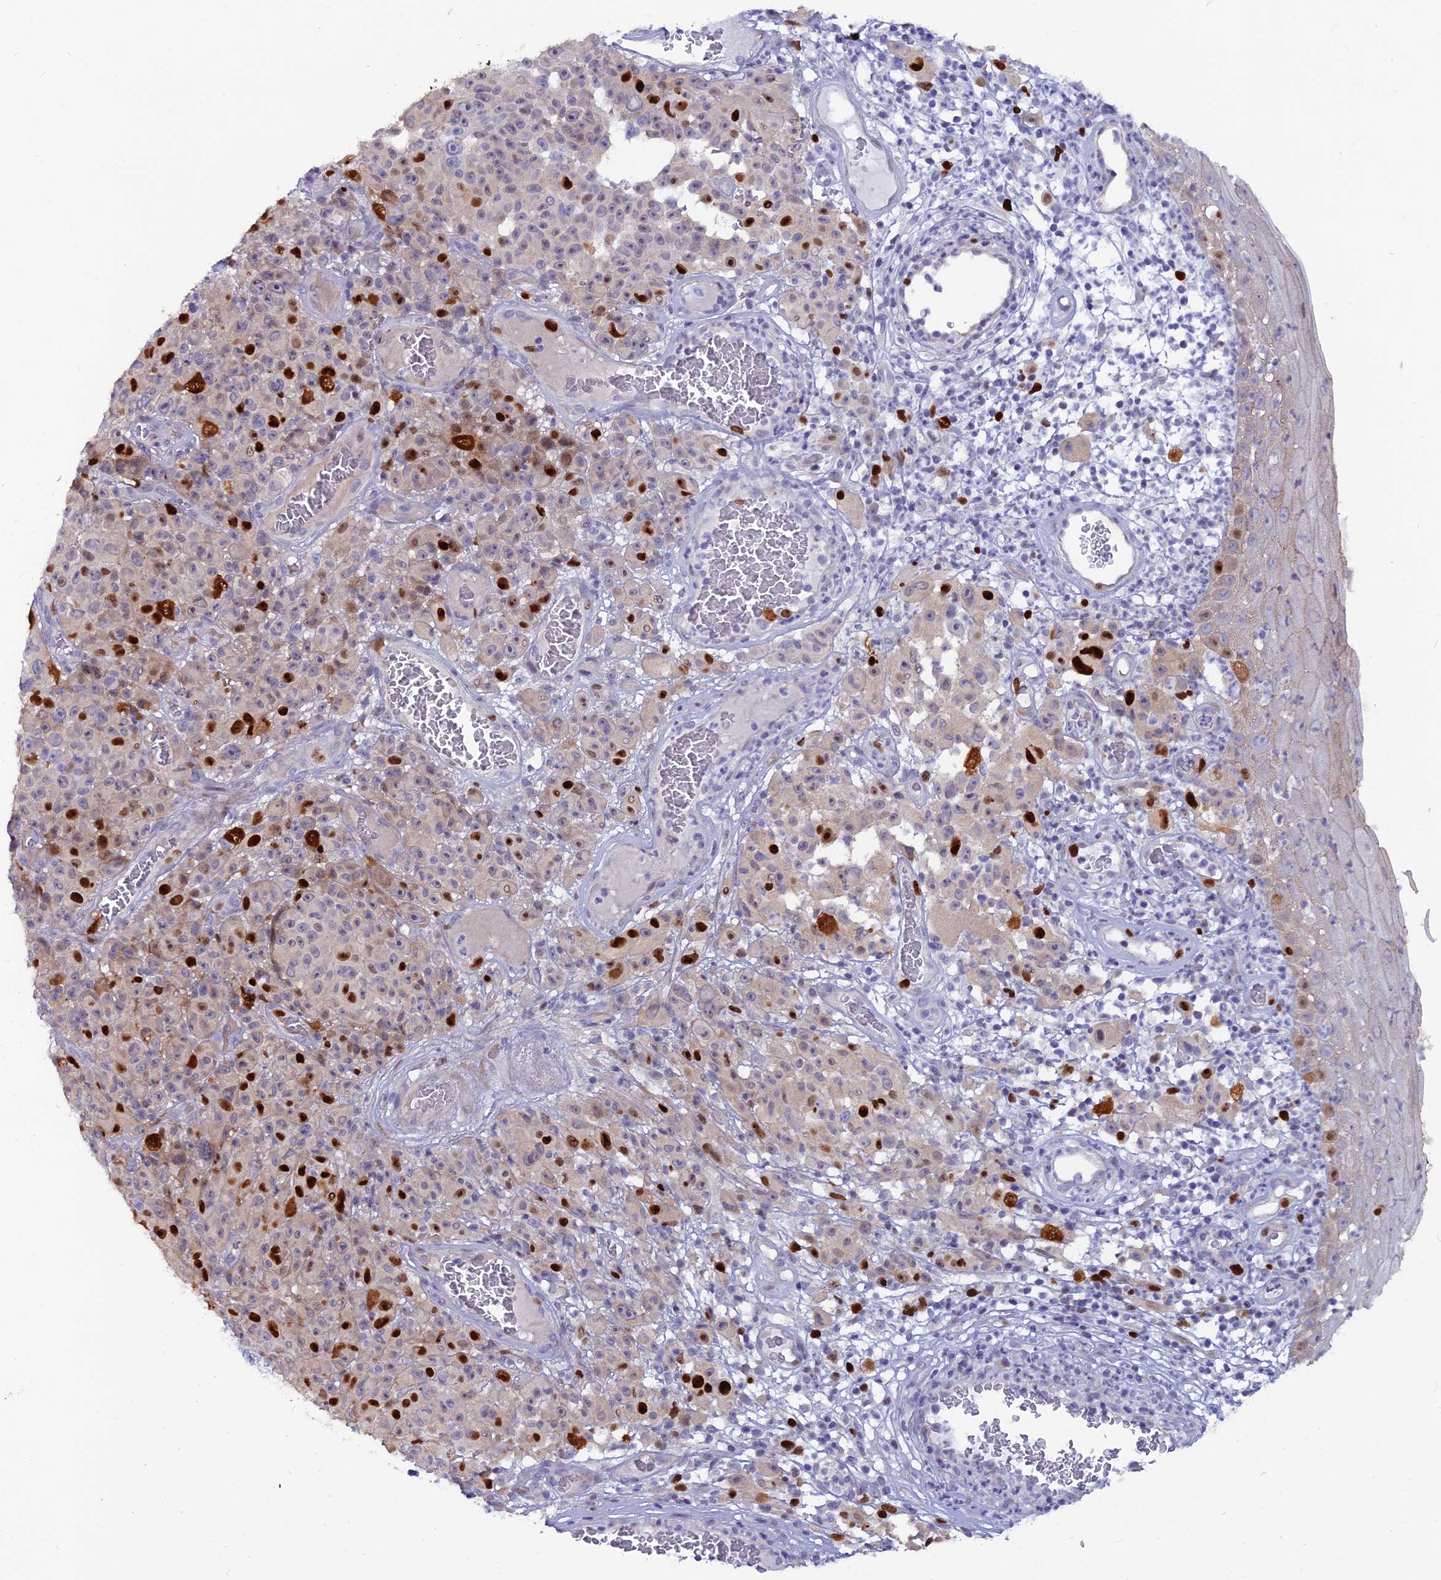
{"staining": {"intensity": "strong", "quantity": "<25%", "location": "nuclear"}, "tissue": "melanoma", "cell_type": "Tumor cells", "image_type": "cancer", "snomed": [{"axis": "morphology", "description": "Malignant melanoma, NOS"}, {"axis": "topography", "description": "Skin"}], "caption": "A brown stain highlights strong nuclear expression of a protein in human malignant melanoma tumor cells.", "gene": "NUSAP1", "patient": {"sex": "female", "age": 82}}